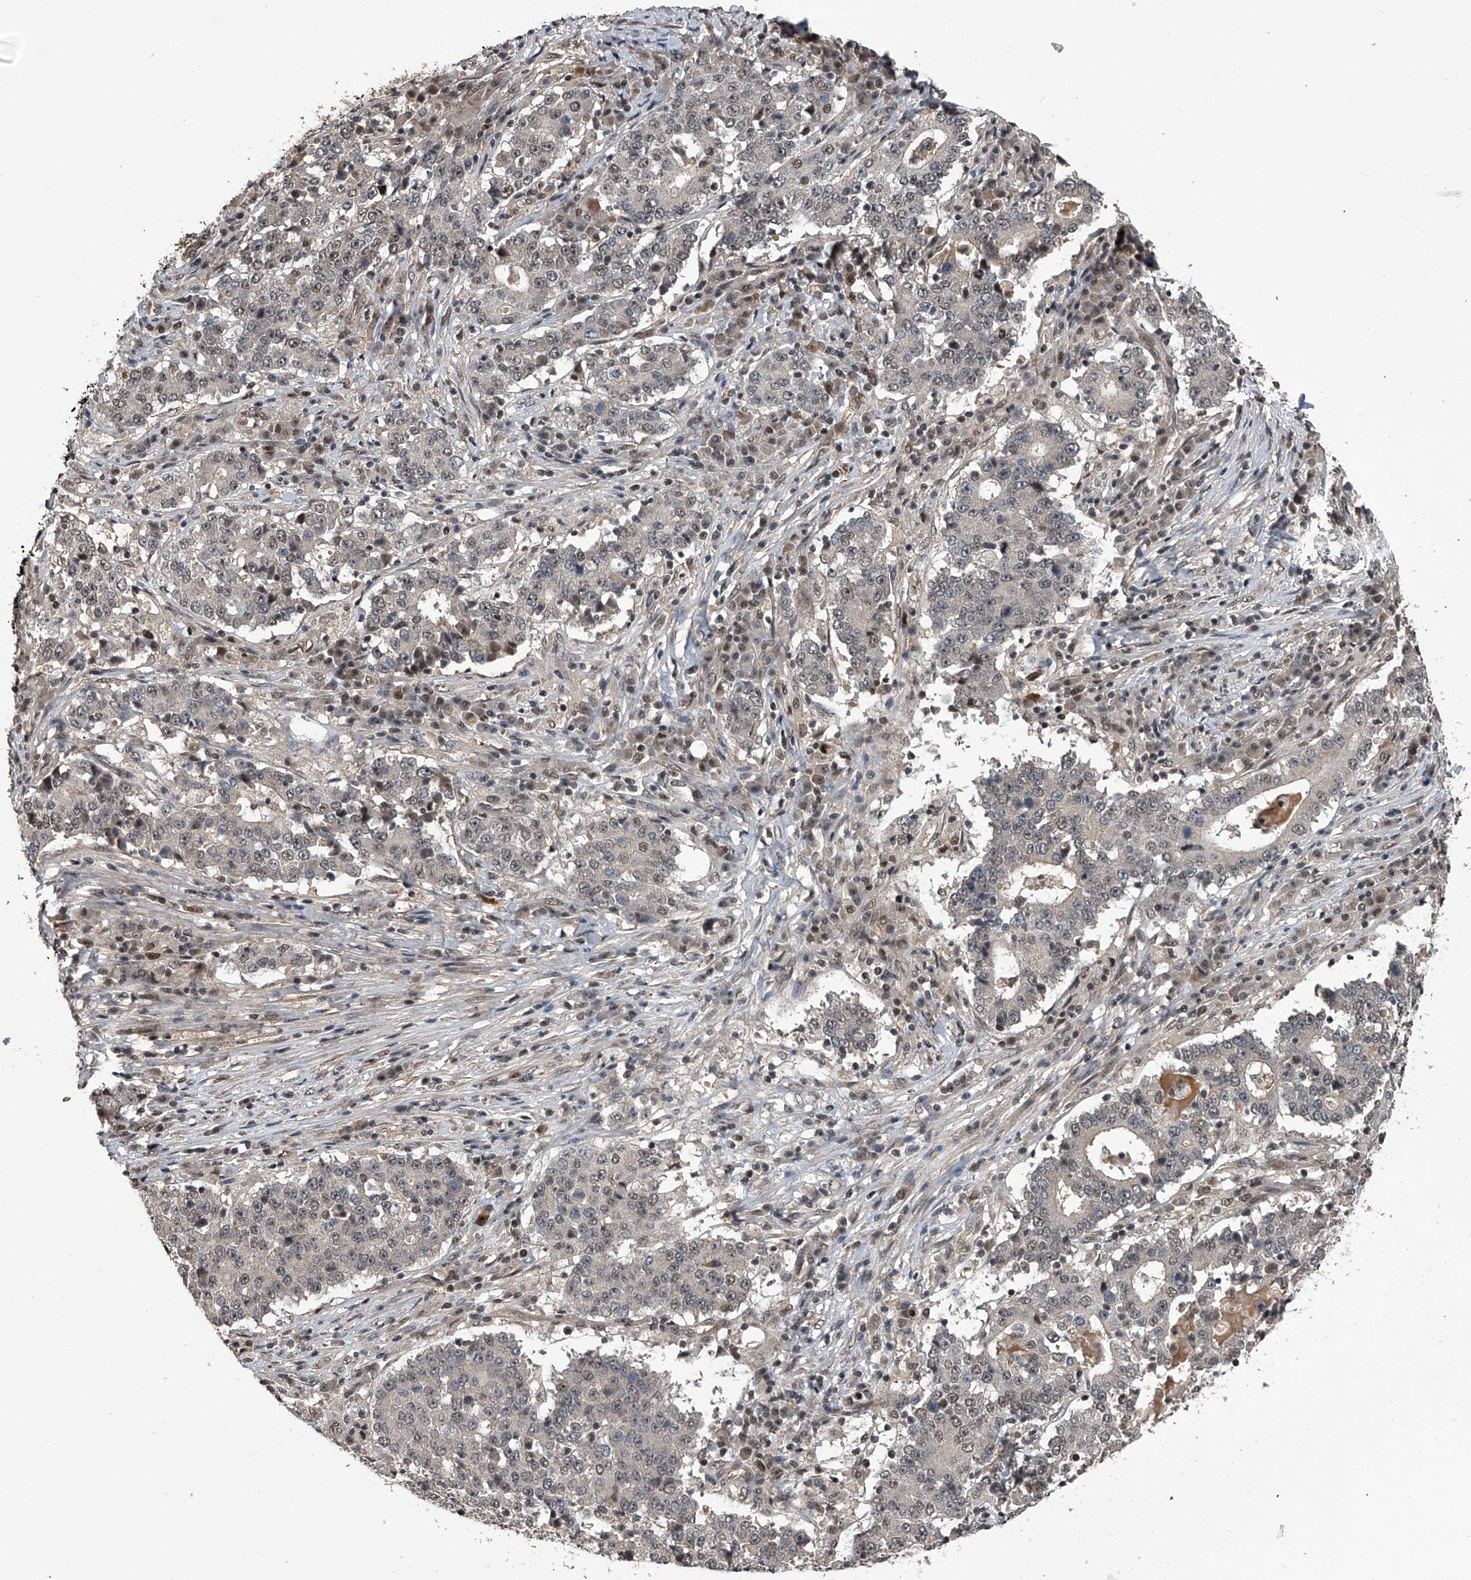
{"staining": {"intensity": "negative", "quantity": "none", "location": "none"}, "tissue": "stomach cancer", "cell_type": "Tumor cells", "image_type": "cancer", "snomed": [{"axis": "morphology", "description": "Adenocarcinoma, NOS"}, {"axis": "topography", "description": "Stomach"}], "caption": "Stomach cancer was stained to show a protein in brown. There is no significant expression in tumor cells.", "gene": "SLC12A8", "patient": {"sex": "male", "age": 59}}